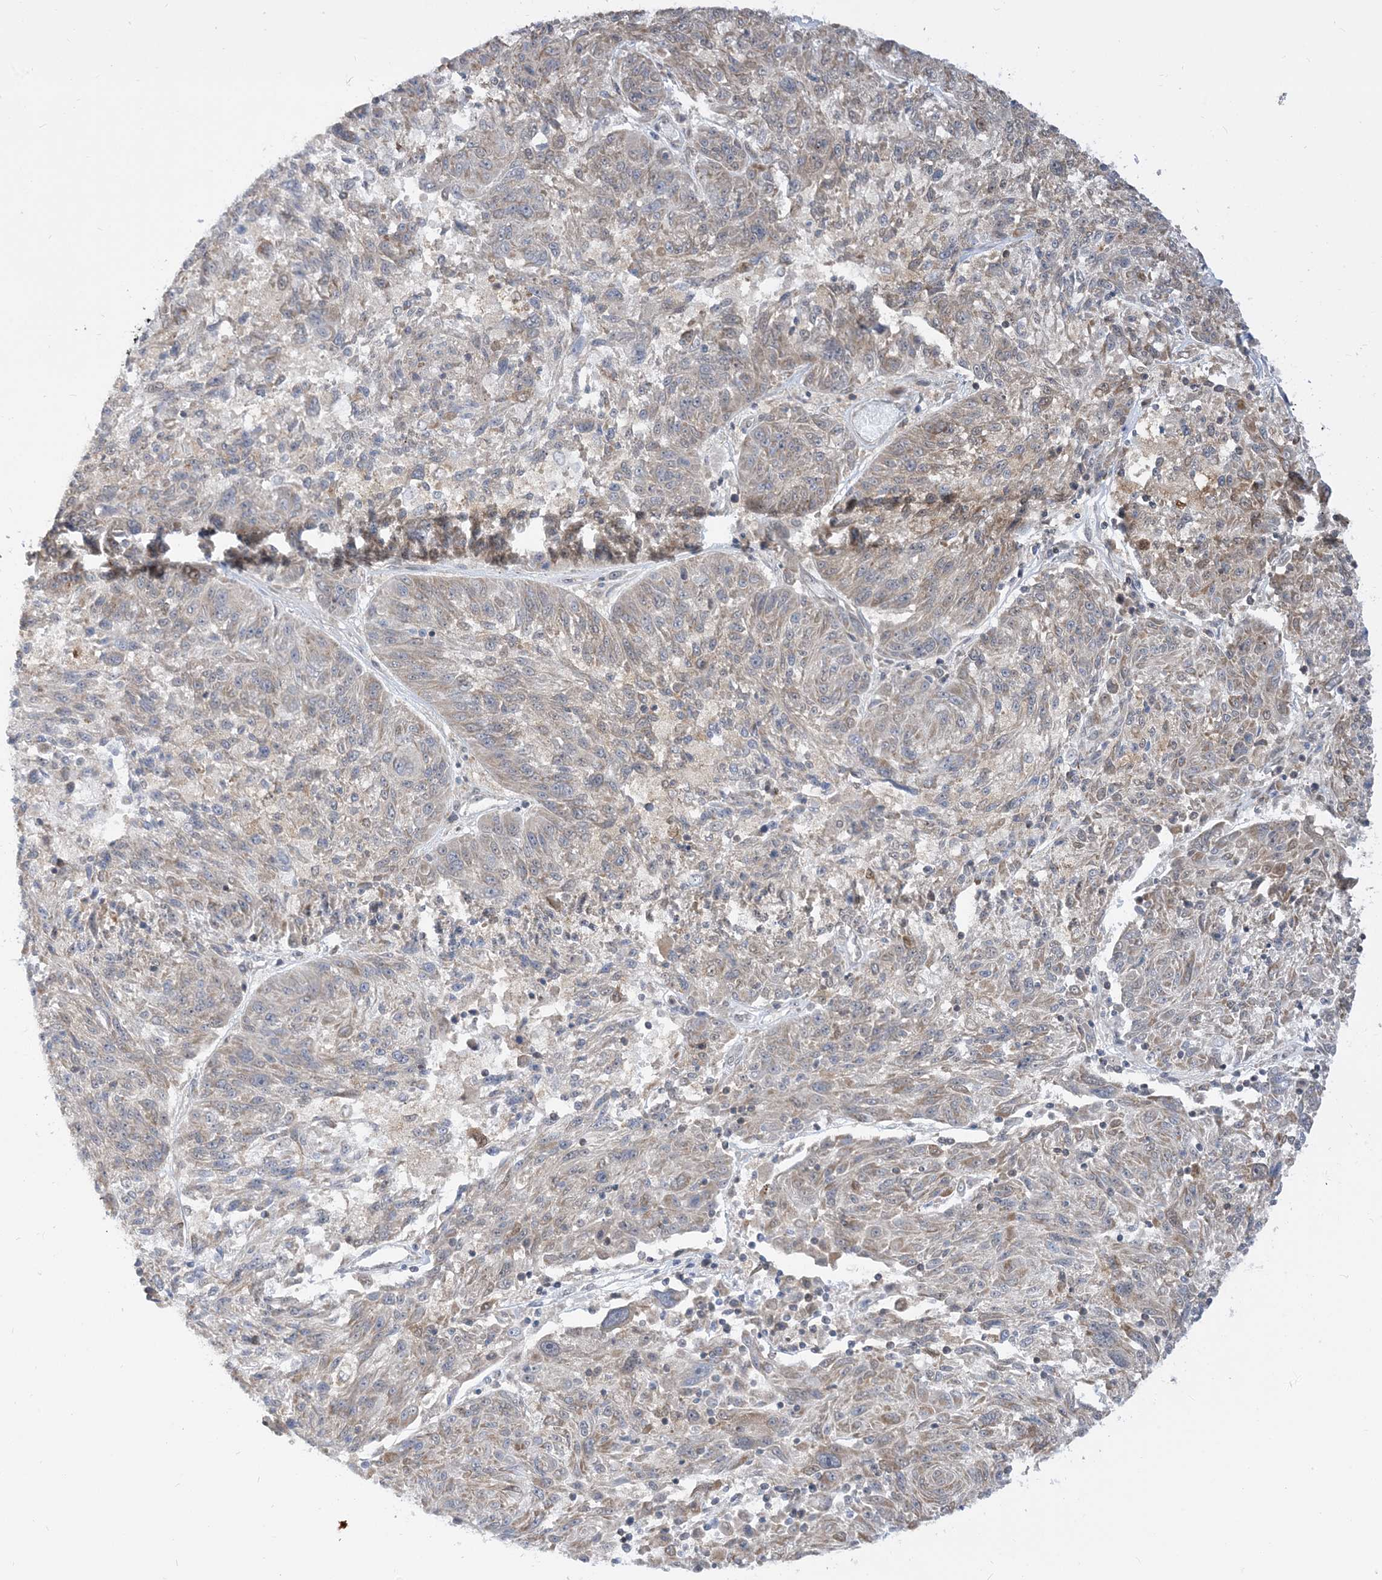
{"staining": {"intensity": "negative", "quantity": "none", "location": "none"}, "tissue": "melanoma", "cell_type": "Tumor cells", "image_type": "cancer", "snomed": [{"axis": "morphology", "description": "Malignant melanoma, NOS"}, {"axis": "topography", "description": "Skin"}], "caption": "The photomicrograph displays no significant positivity in tumor cells of malignant melanoma.", "gene": "CASP4", "patient": {"sex": "male", "age": 53}}